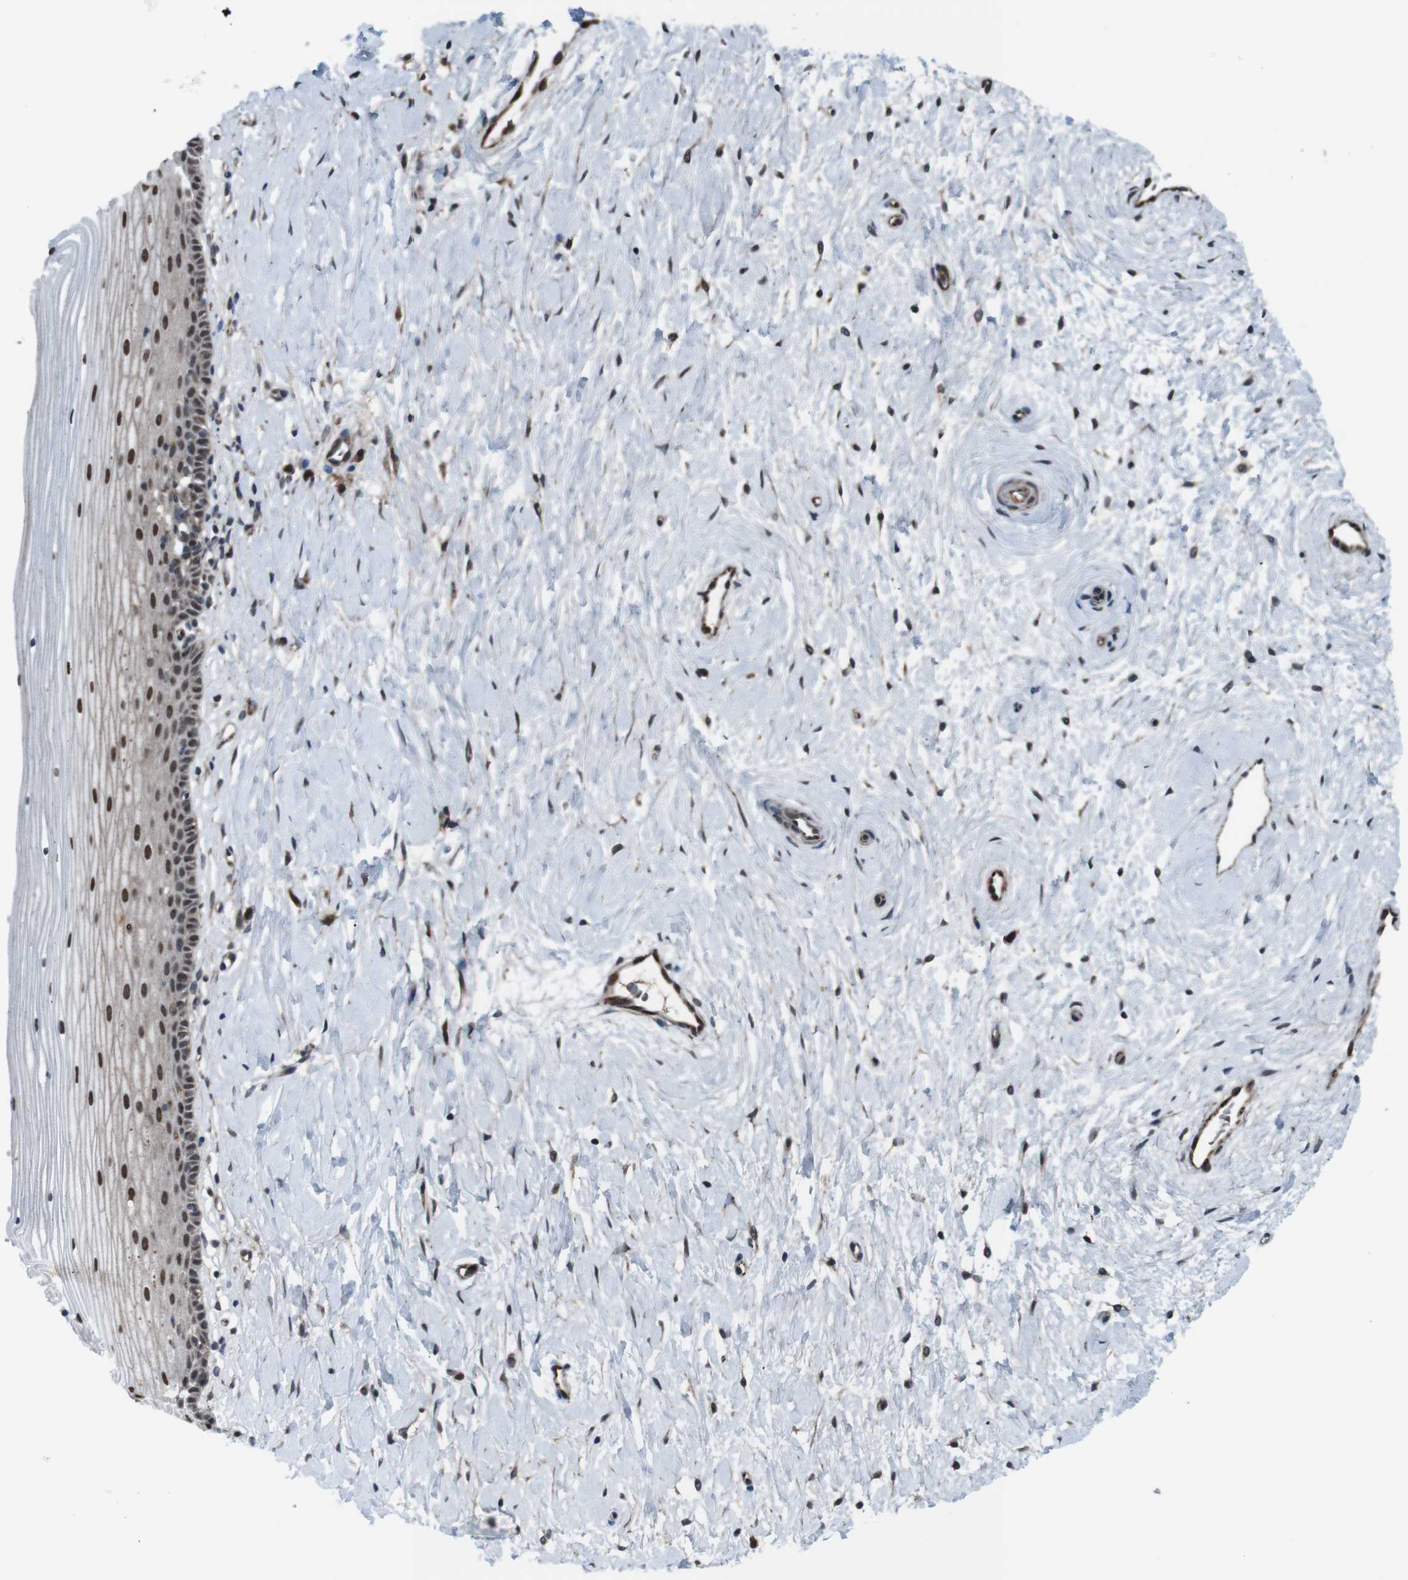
{"staining": {"intensity": "strong", "quantity": ">75%", "location": "cytoplasmic/membranous,nuclear"}, "tissue": "cervix", "cell_type": "Glandular cells", "image_type": "normal", "snomed": [{"axis": "morphology", "description": "Normal tissue, NOS"}, {"axis": "topography", "description": "Cervix"}], "caption": "A photomicrograph of cervix stained for a protein exhibits strong cytoplasmic/membranous,nuclear brown staining in glandular cells. (Stains: DAB (3,3'-diaminobenzidine) in brown, nuclei in blue, Microscopy: brightfield microscopy at high magnification).", "gene": "SS18L1", "patient": {"sex": "female", "age": 39}}